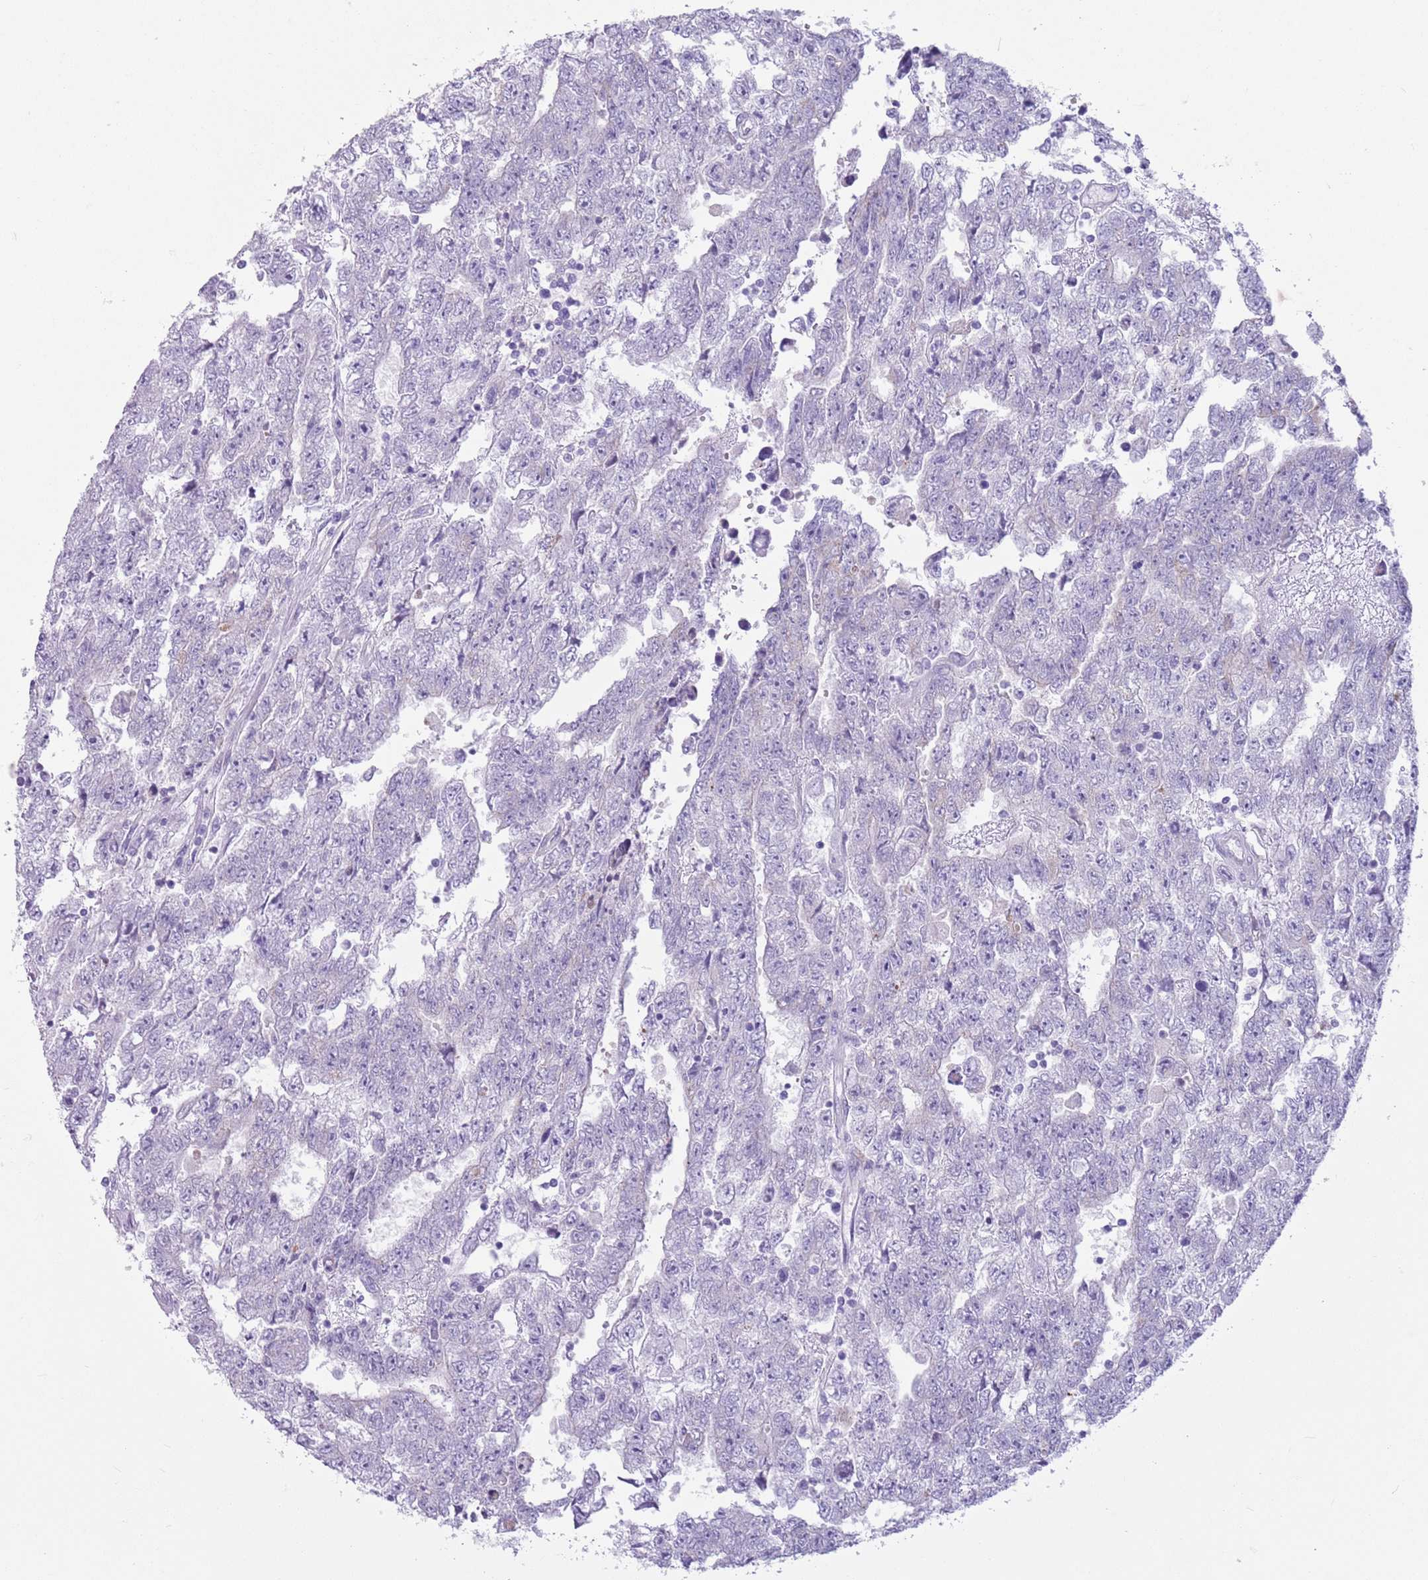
{"staining": {"intensity": "negative", "quantity": "none", "location": "none"}, "tissue": "testis cancer", "cell_type": "Tumor cells", "image_type": "cancer", "snomed": [{"axis": "morphology", "description": "Carcinoma, Embryonal, NOS"}, {"axis": "topography", "description": "Testis"}], "caption": "Tumor cells are negative for protein expression in human testis embryonal carcinoma.", "gene": "SNX6", "patient": {"sex": "male", "age": 25}}